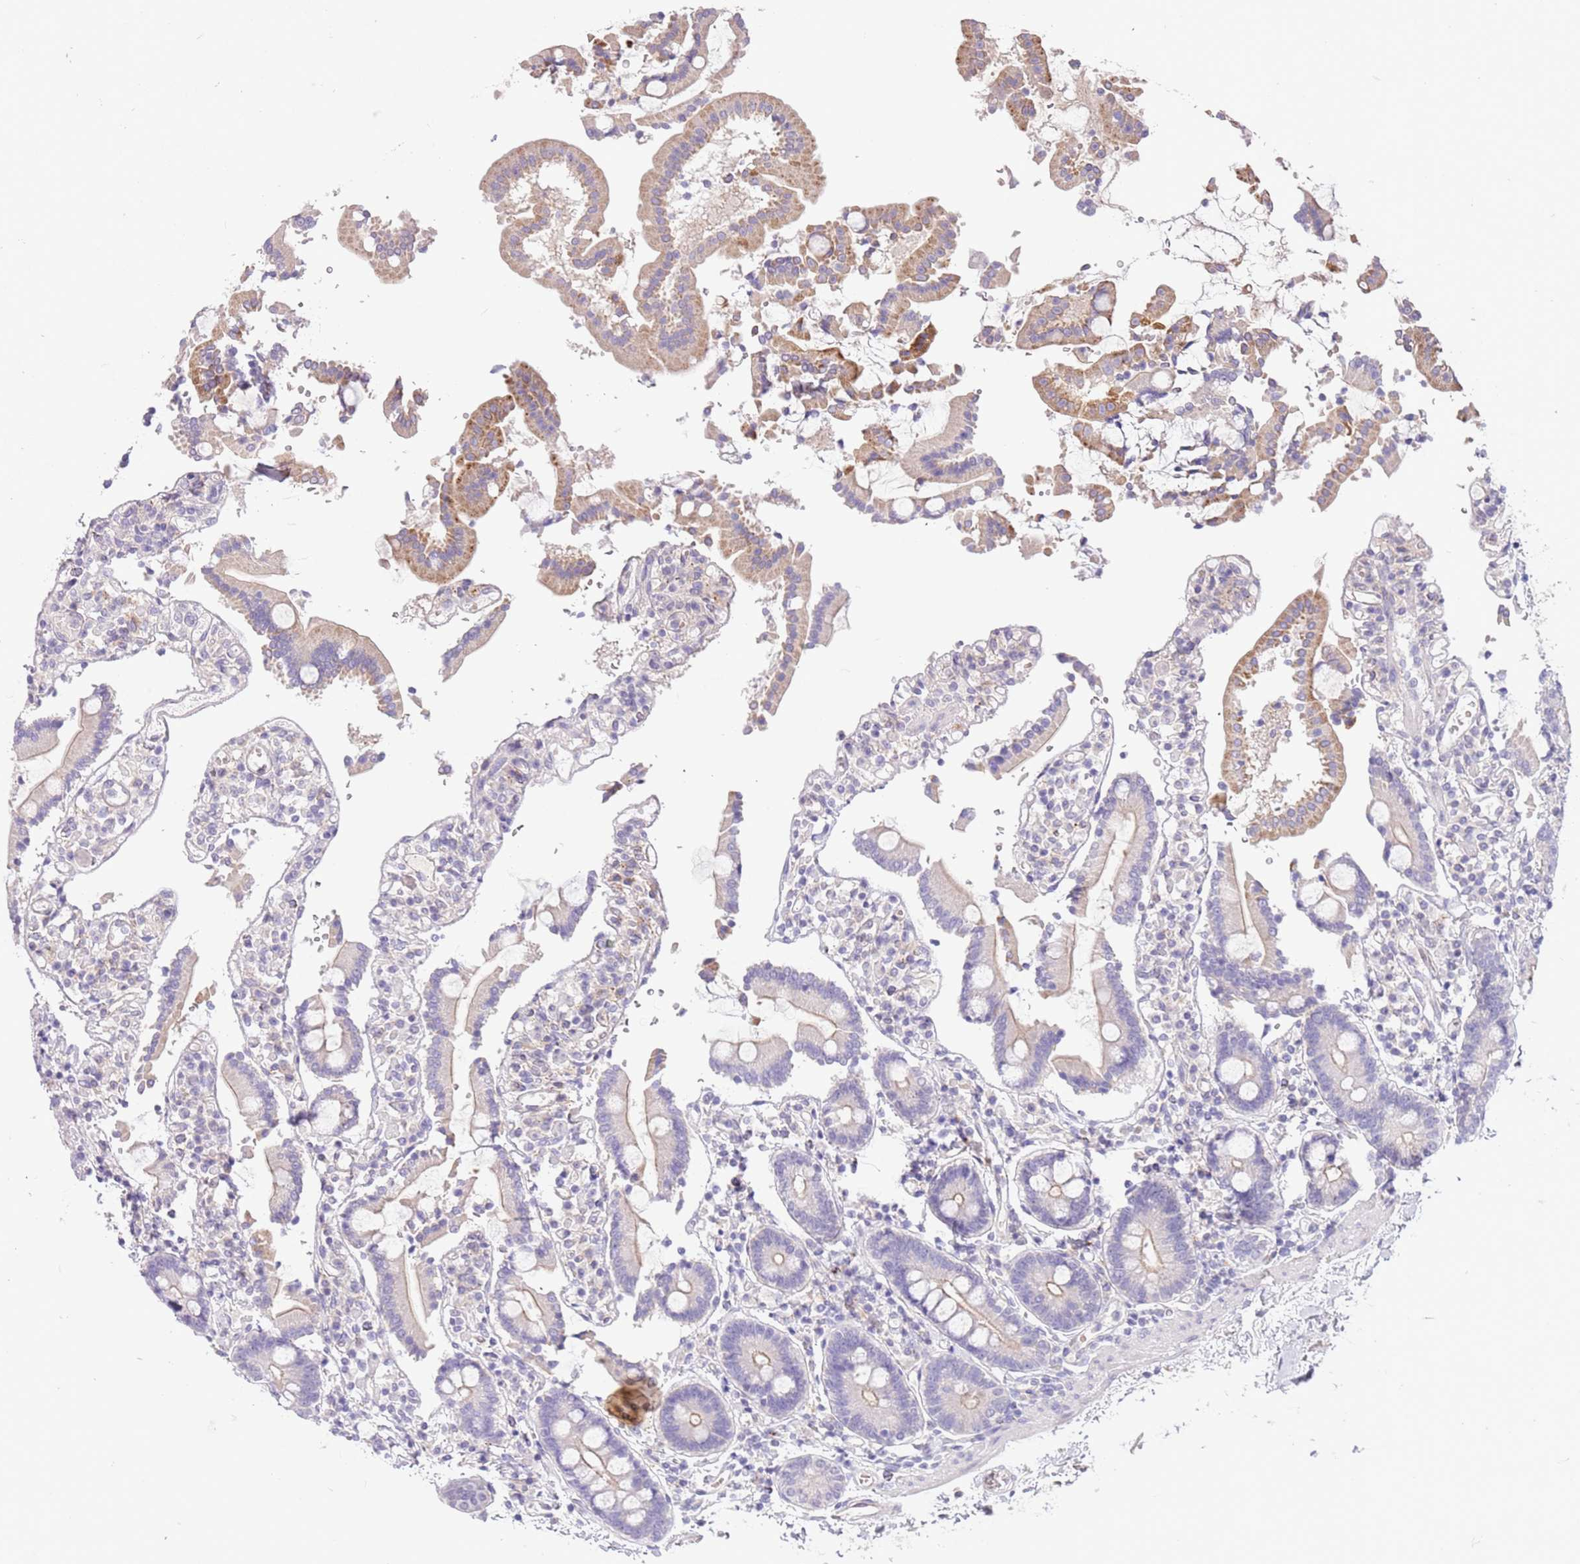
{"staining": {"intensity": "moderate", "quantity": "25%-75%", "location": "cytoplasmic/membranous"}, "tissue": "duodenum", "cell_type": "Glandular cells", "image_type": "normal", "snomed": [{"axis": "morphology", "description": "Normal tissue, NOS"}, {"axis": "topography", "description": "Duodenum"}], "caption": "Immunohistochemistry (DAB) staining of normal duodenum demonstrates moderate cytoplasmic/membranous protein positivity in about 25%-75% of glandular cells.", "gene": "ABHD17A", "patient": {"sex": "male", "age": 55}}